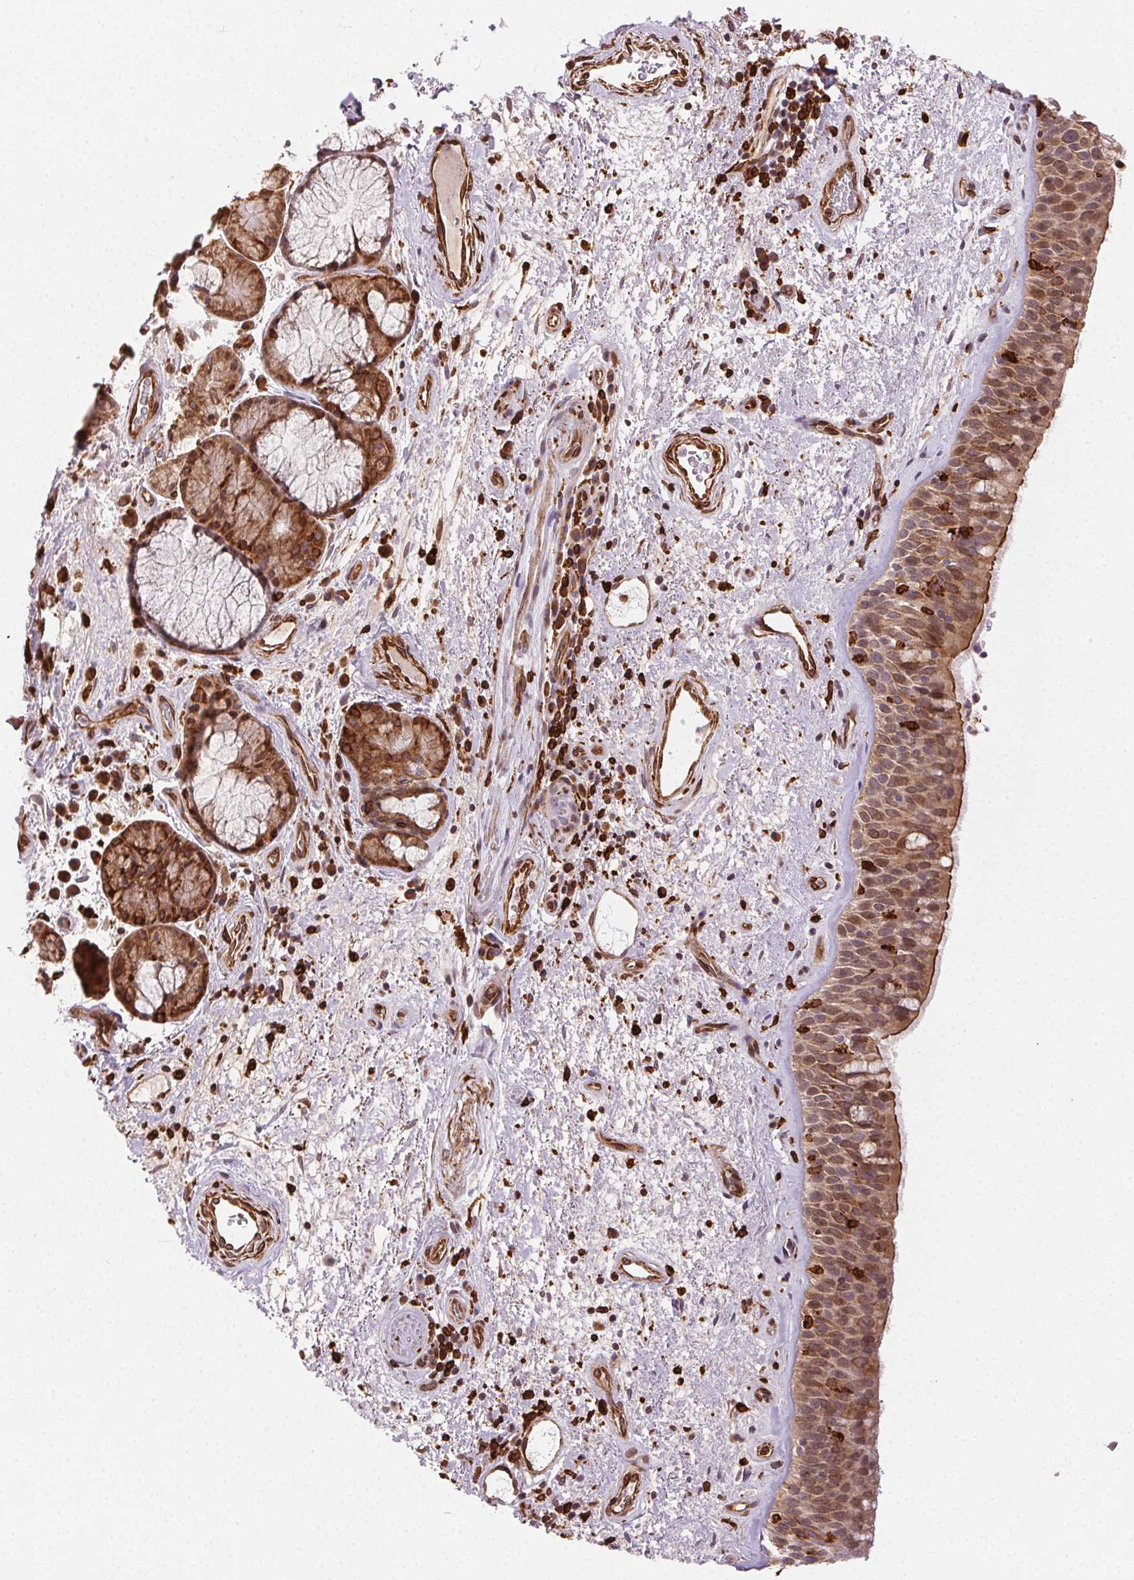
{"staining": {"intensity": "moderate", "quantity": ">75%", "location": "cytoplasmic/membranous"}, "tissue": "bronchus", "cell_type": "Respiratory epithelial cells", "image_type": "normal", "snomed": [{"axis": "morphology", "description": "Normal tissue, NOS"}, {"axis": "topography", "description": "Bronchus"}], "caption": "An immunohistochemistry (IHC) histopathology image of normal tissue is shown. Protein staining in brown shows moderate cytoplasmic/membranous positivity in bronchus within respiratory epithelial cells.", "gene": "RNASET2", "patient": {"sex": "male", "age": 48}}